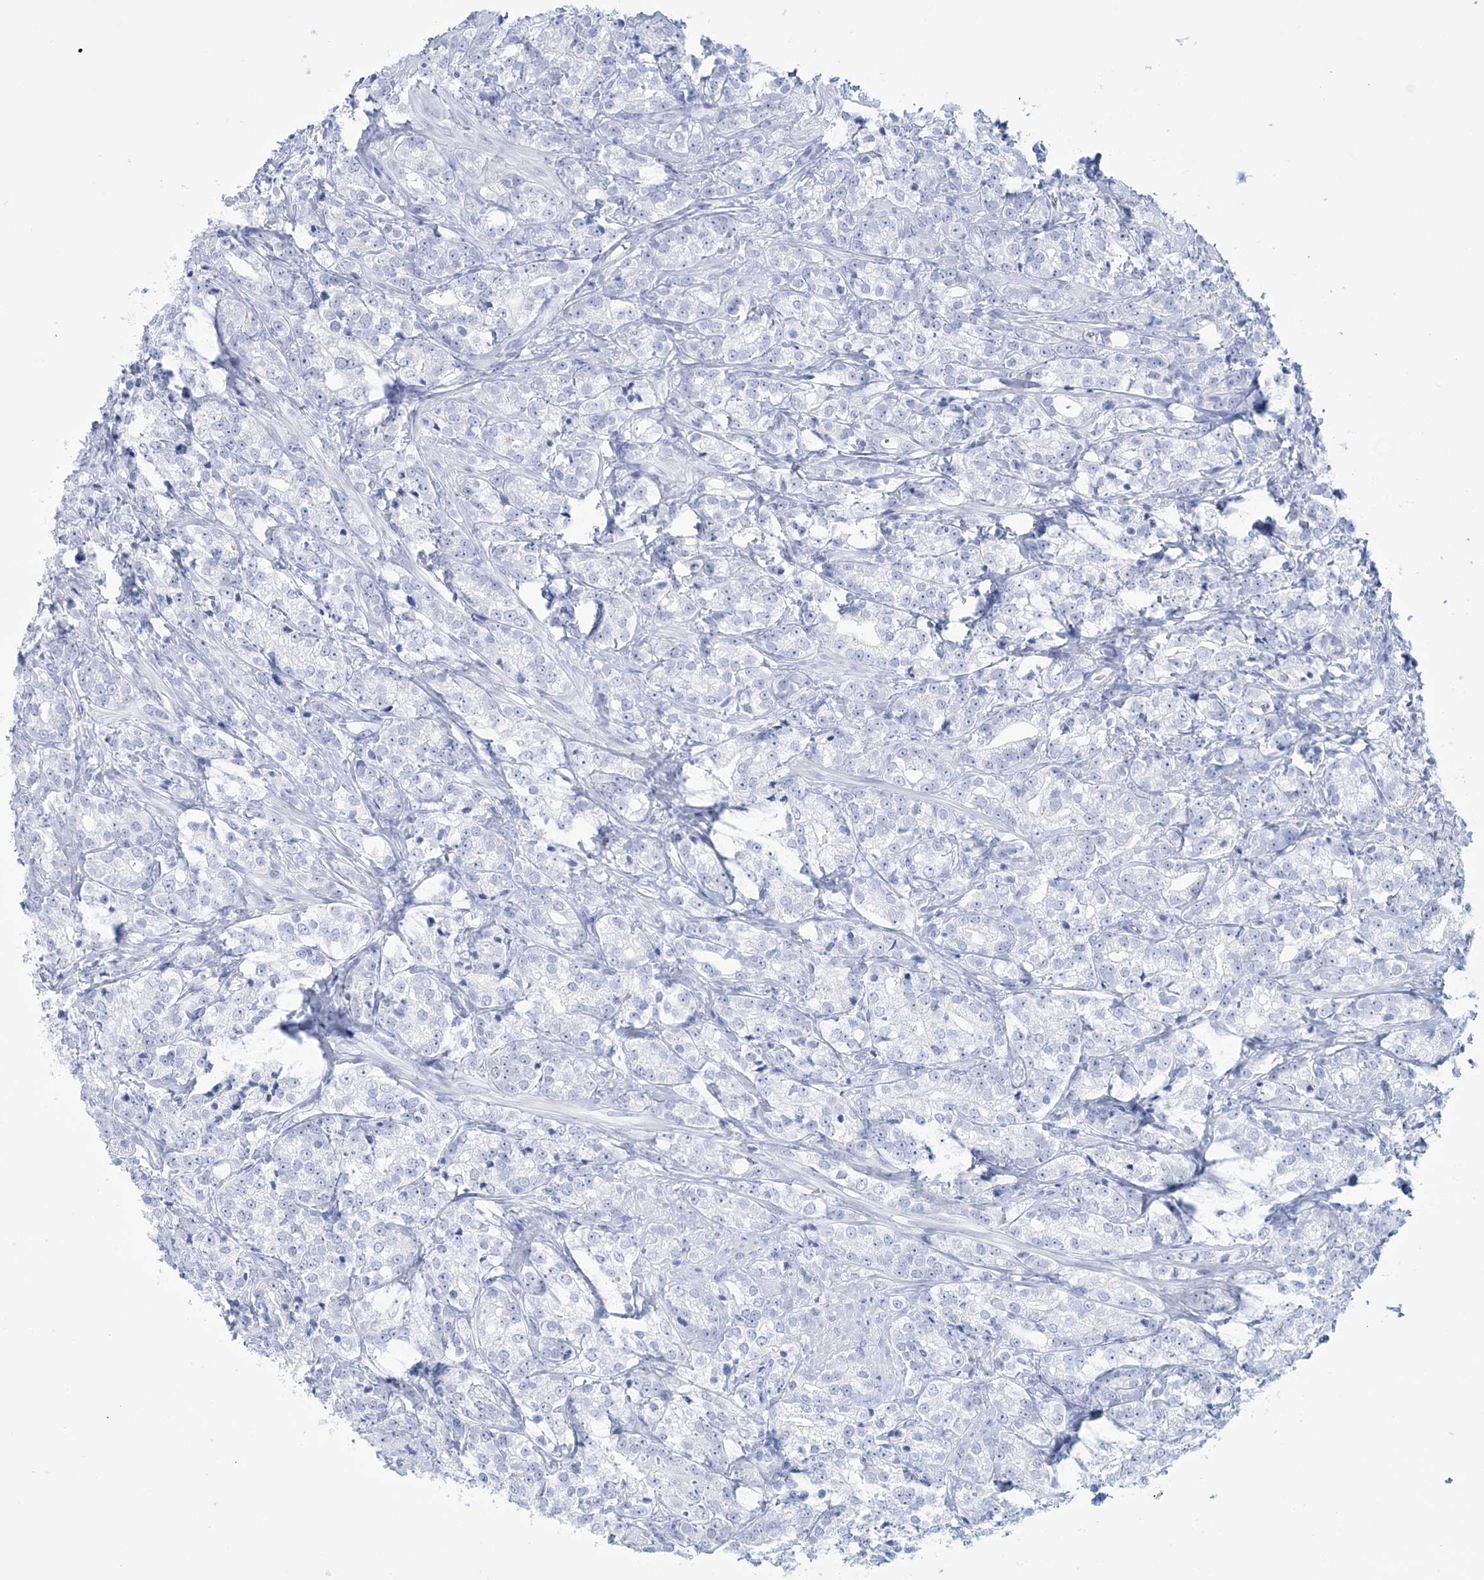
{"staining": {"intensity": "negative", "quantity": "none", "location": "none"}, "tissue": "prostate cancer", "cell_type": "Tumor cells", "image_type": "cancer", "snomed": [{"axis": "morphology", "description": "Adenocarcinoma, High grade"}, {"axis": "topography", "description": "Prostate"}], "caption": "The image exhibits no staining of tumor cells in adenocarcinoma (high-grade) (prostate).", "gene": "DPCD", "patient": {"sex": "male", "age": 69}}